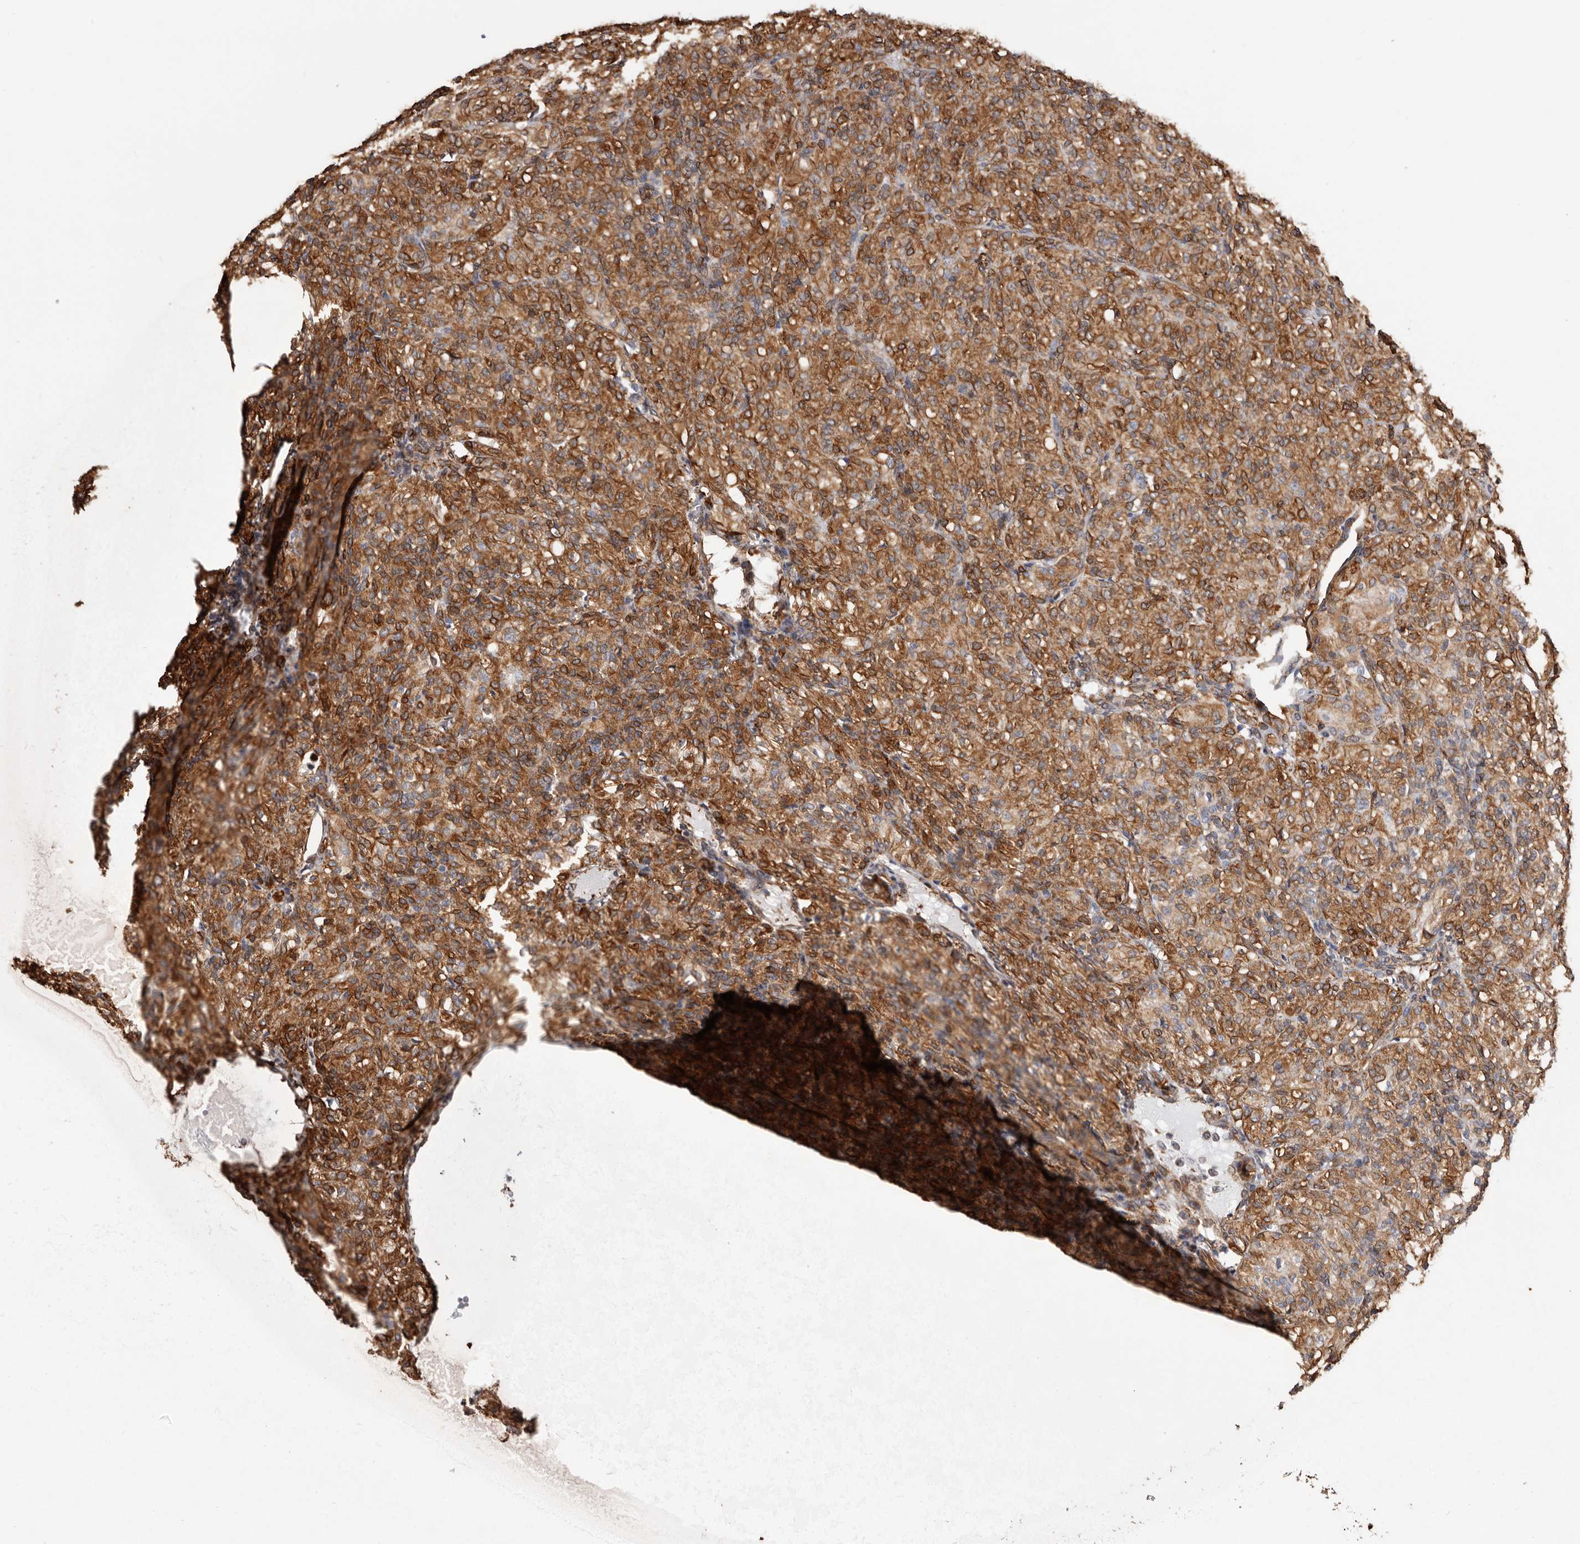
{"staining": {"intensity": "strong", "quantity": ">75%", "location": "cytoplasmic/membranous"}, "tissue": "renal cancer", "cell_type": "Tumor cells", "image_type": "cancer", "snomed": [{"axis": "morphology", "description": "Adenocarcinoma, NOS"}, {"axis": "topography", "description": "Kidney"}], "caption": "Immunohistochemical staining of renal cancer (adenocarcinoma) shows high levels of strong cytoplasmic/membranous protein staining in about >75% of tumor cells.", "gene": "SEMA3E", "patient": {"sex": "male", "age": 77}}